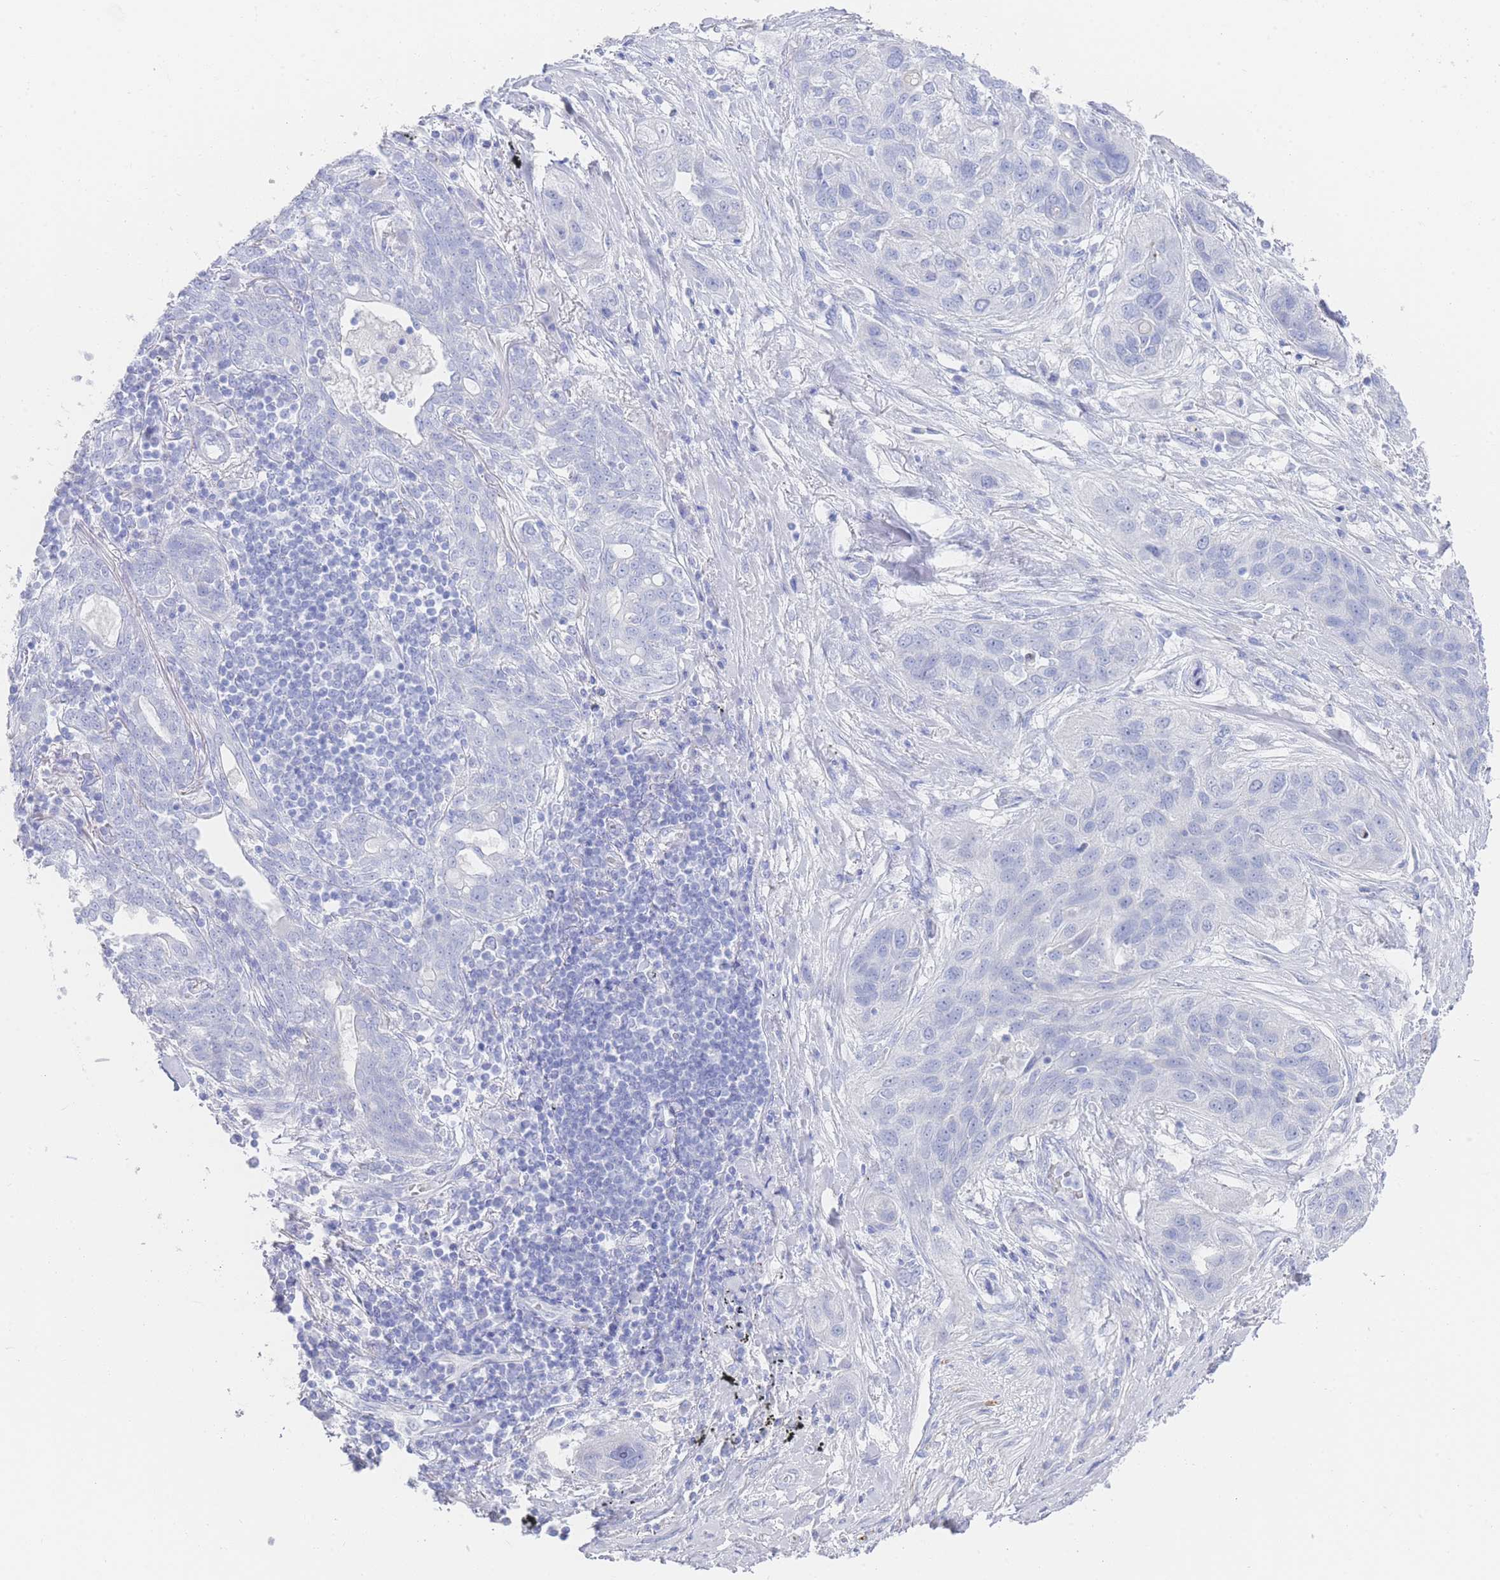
{"staining": {"intensity": "negative", "quantity": "none", "location": "none"}, "tissue": "lung cancer", "cell_type": "Tumor cells", "image_type": "cancer", "snomed": [{"axis": "morphology", "description": "Squamous cell carcinoma, NOS"}, {"axis": "topography", "description": "Lung"}], "caption": "A micrograph of human lung squamous cell carcinoma is negative for staining in tumor cells.", "gene": "LRRC37A", "patient": {"sex": "female", "age": 70}}